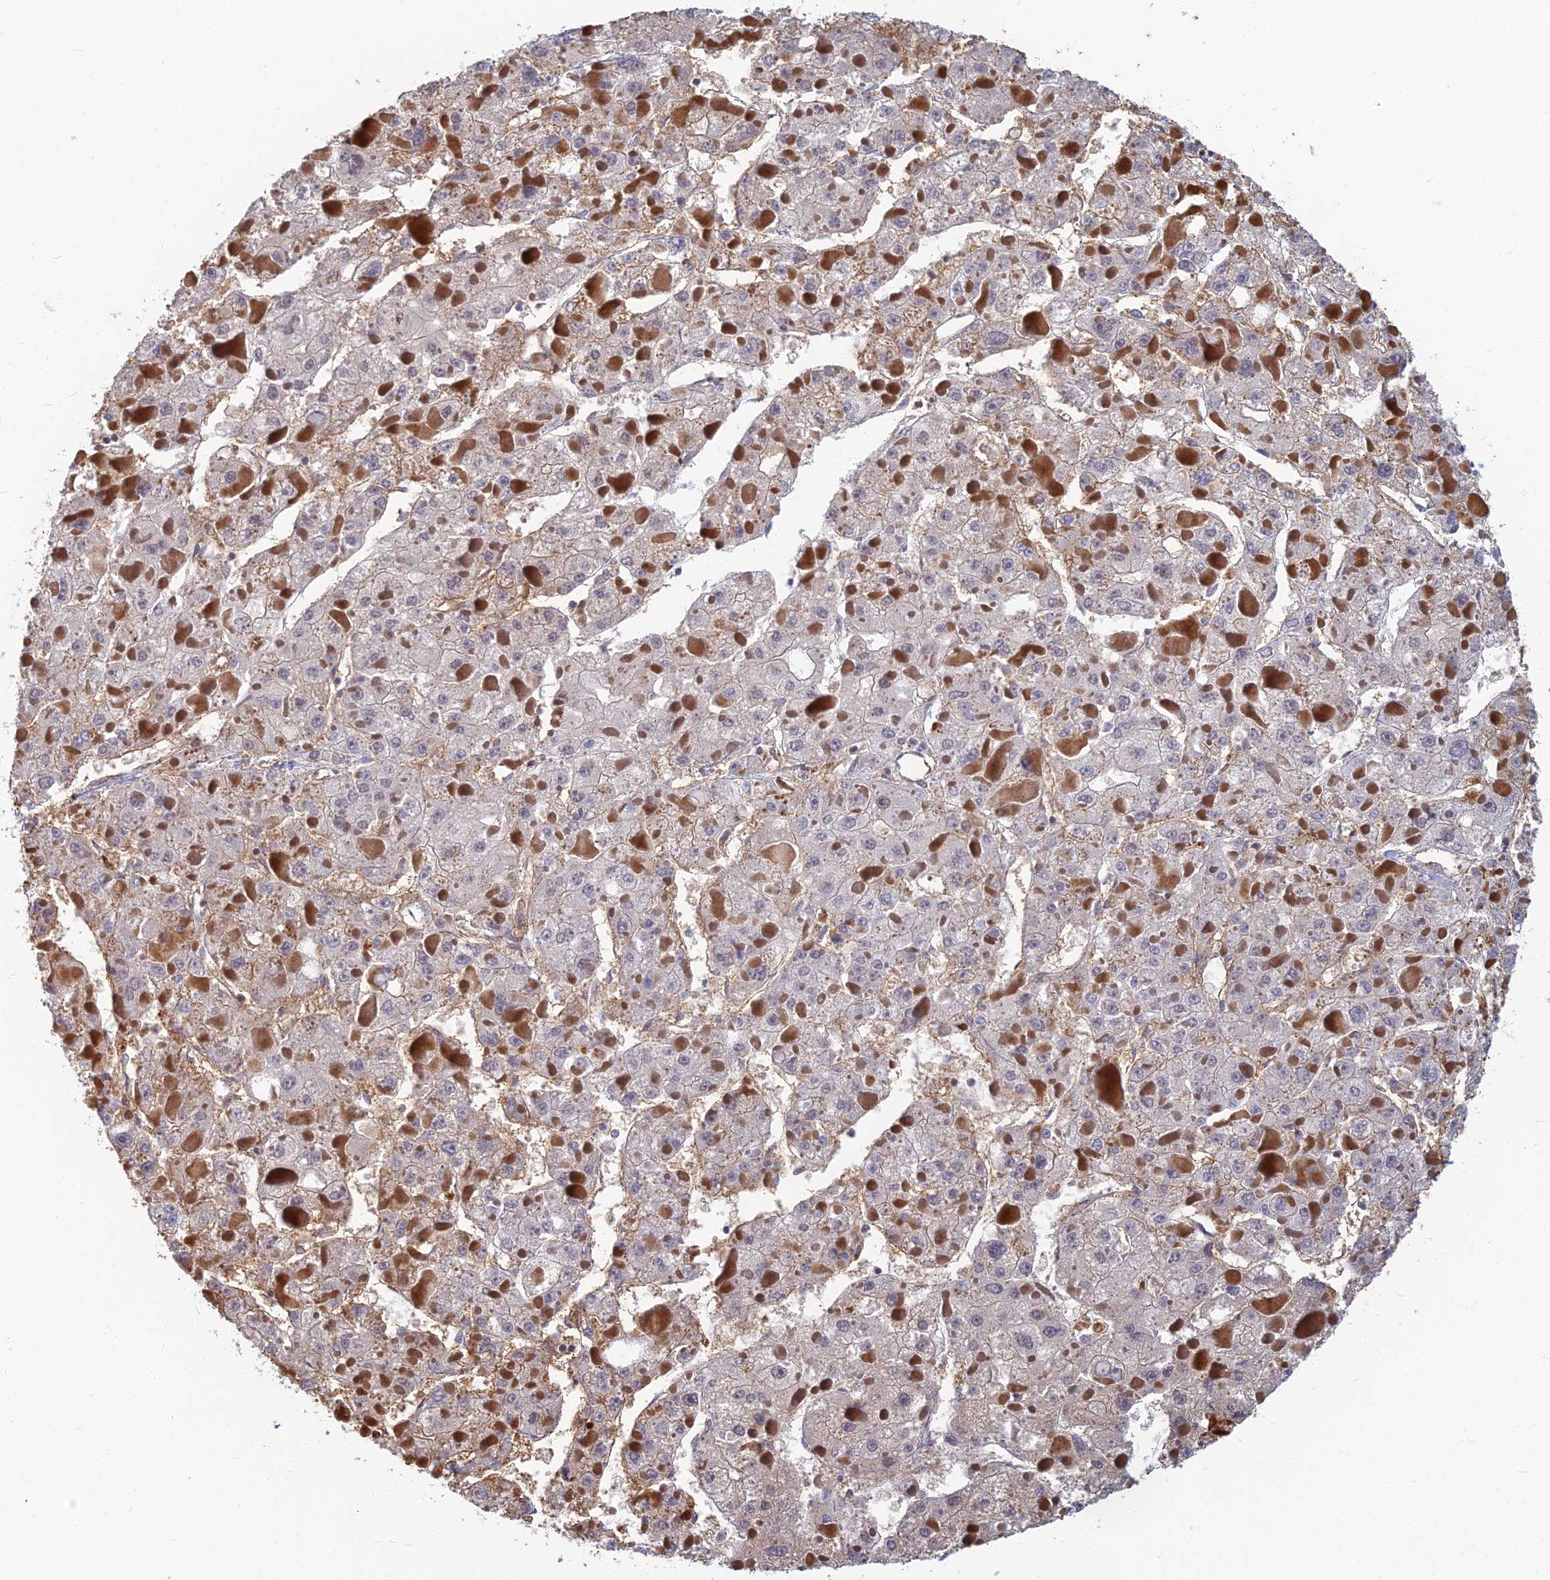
{"staining": {"intensity": "weak", "quantity": "<25%", "location": "cytoplasmic/membranous"}, "tissue": "liver cancer", "cell_type": "Tumor cells", "image_type": "cancer", "snomed": [{"axis": "morphology", "description": "Carcinoma, Hepatocellular, NOS"}, {"axis": "topography", "description": "Liver"}], "caption": "The histopathology image reveals no significant positivity in tumor cells of liver hepatocellular carcinoma.", "gene": "LRRN3", "patient": {"sex": "female", "age": 73}}